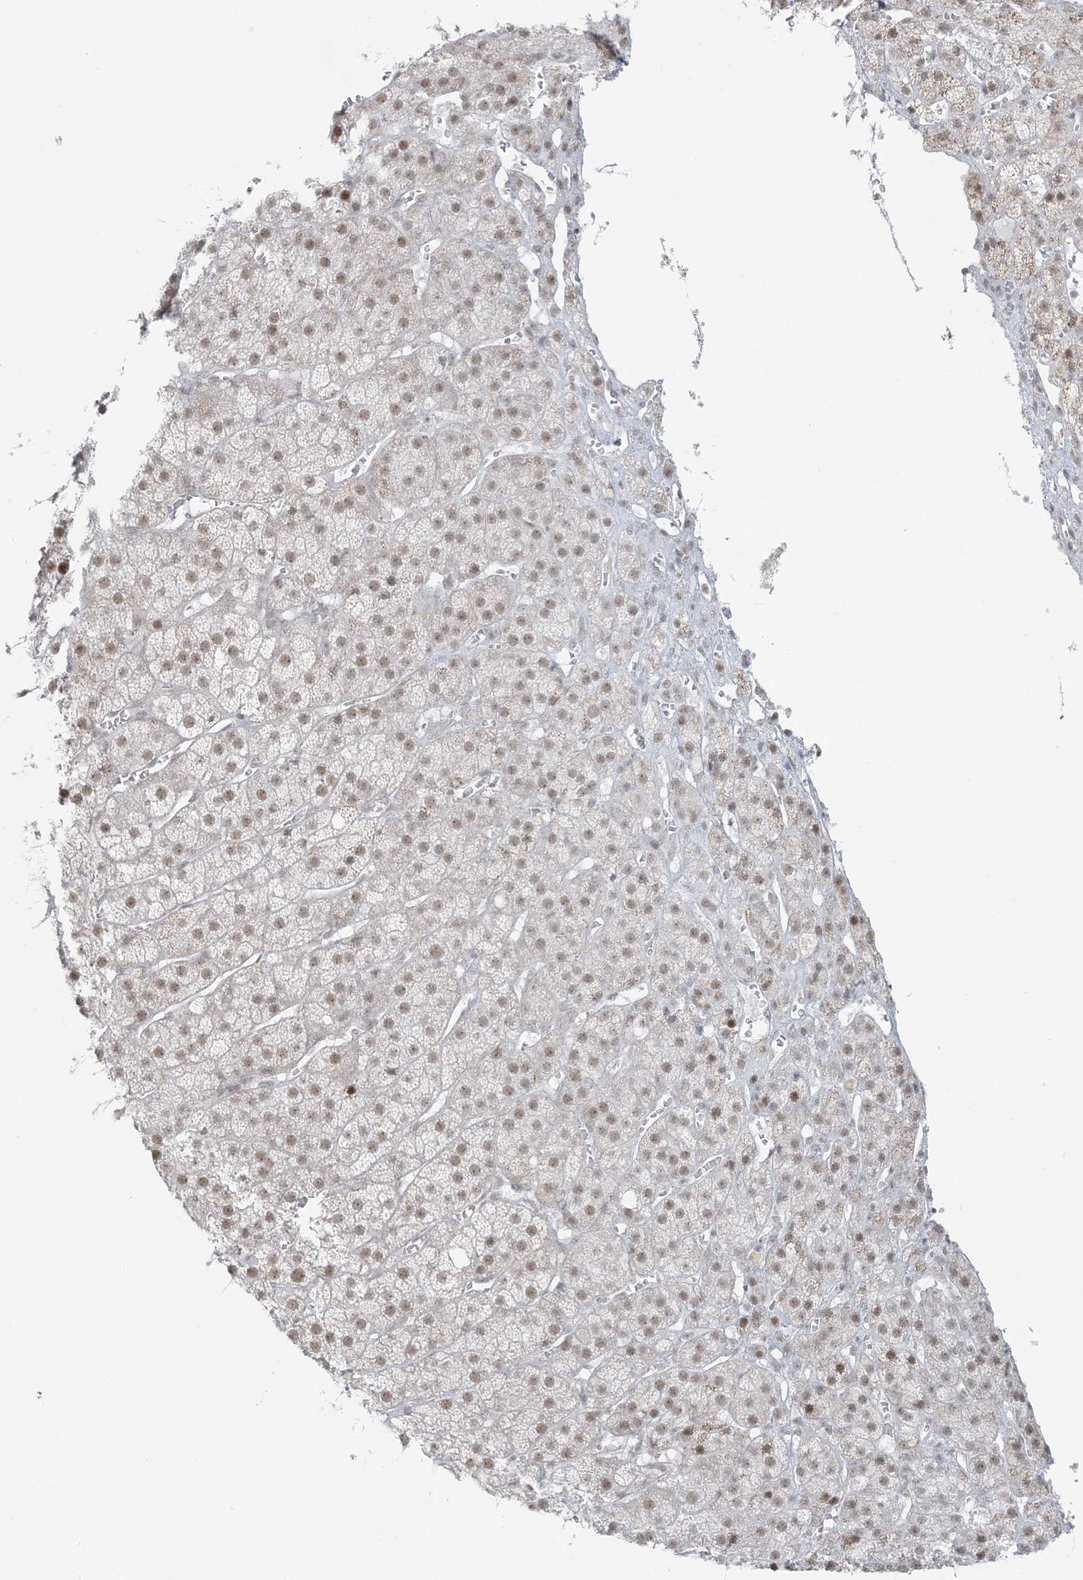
{"staining": {"intensity": "moderate", "quantity": "25%-75%", "location": "nuclear"}, "tissue": "adrenal gland", "cell_type": "Glandular cells", "image_type": "normal", "snomed": [{"axis": "morphology", "description": "Normal tissue, NOS"}, {"axis": "topography", "description": "Adrenal gland"}], "caption": "A micrograph of human adrenal gland stained for a protein displays moderate nuclear brown staining in glandular cells. The staining was performed using DAB (3,3'-diaminobenzidine), with brown indicating positive protein expression. Nuclei are stained blue with hematoxylin.", "gene": "ZNF787", "patient": {"sex": "female", "age": 57}}